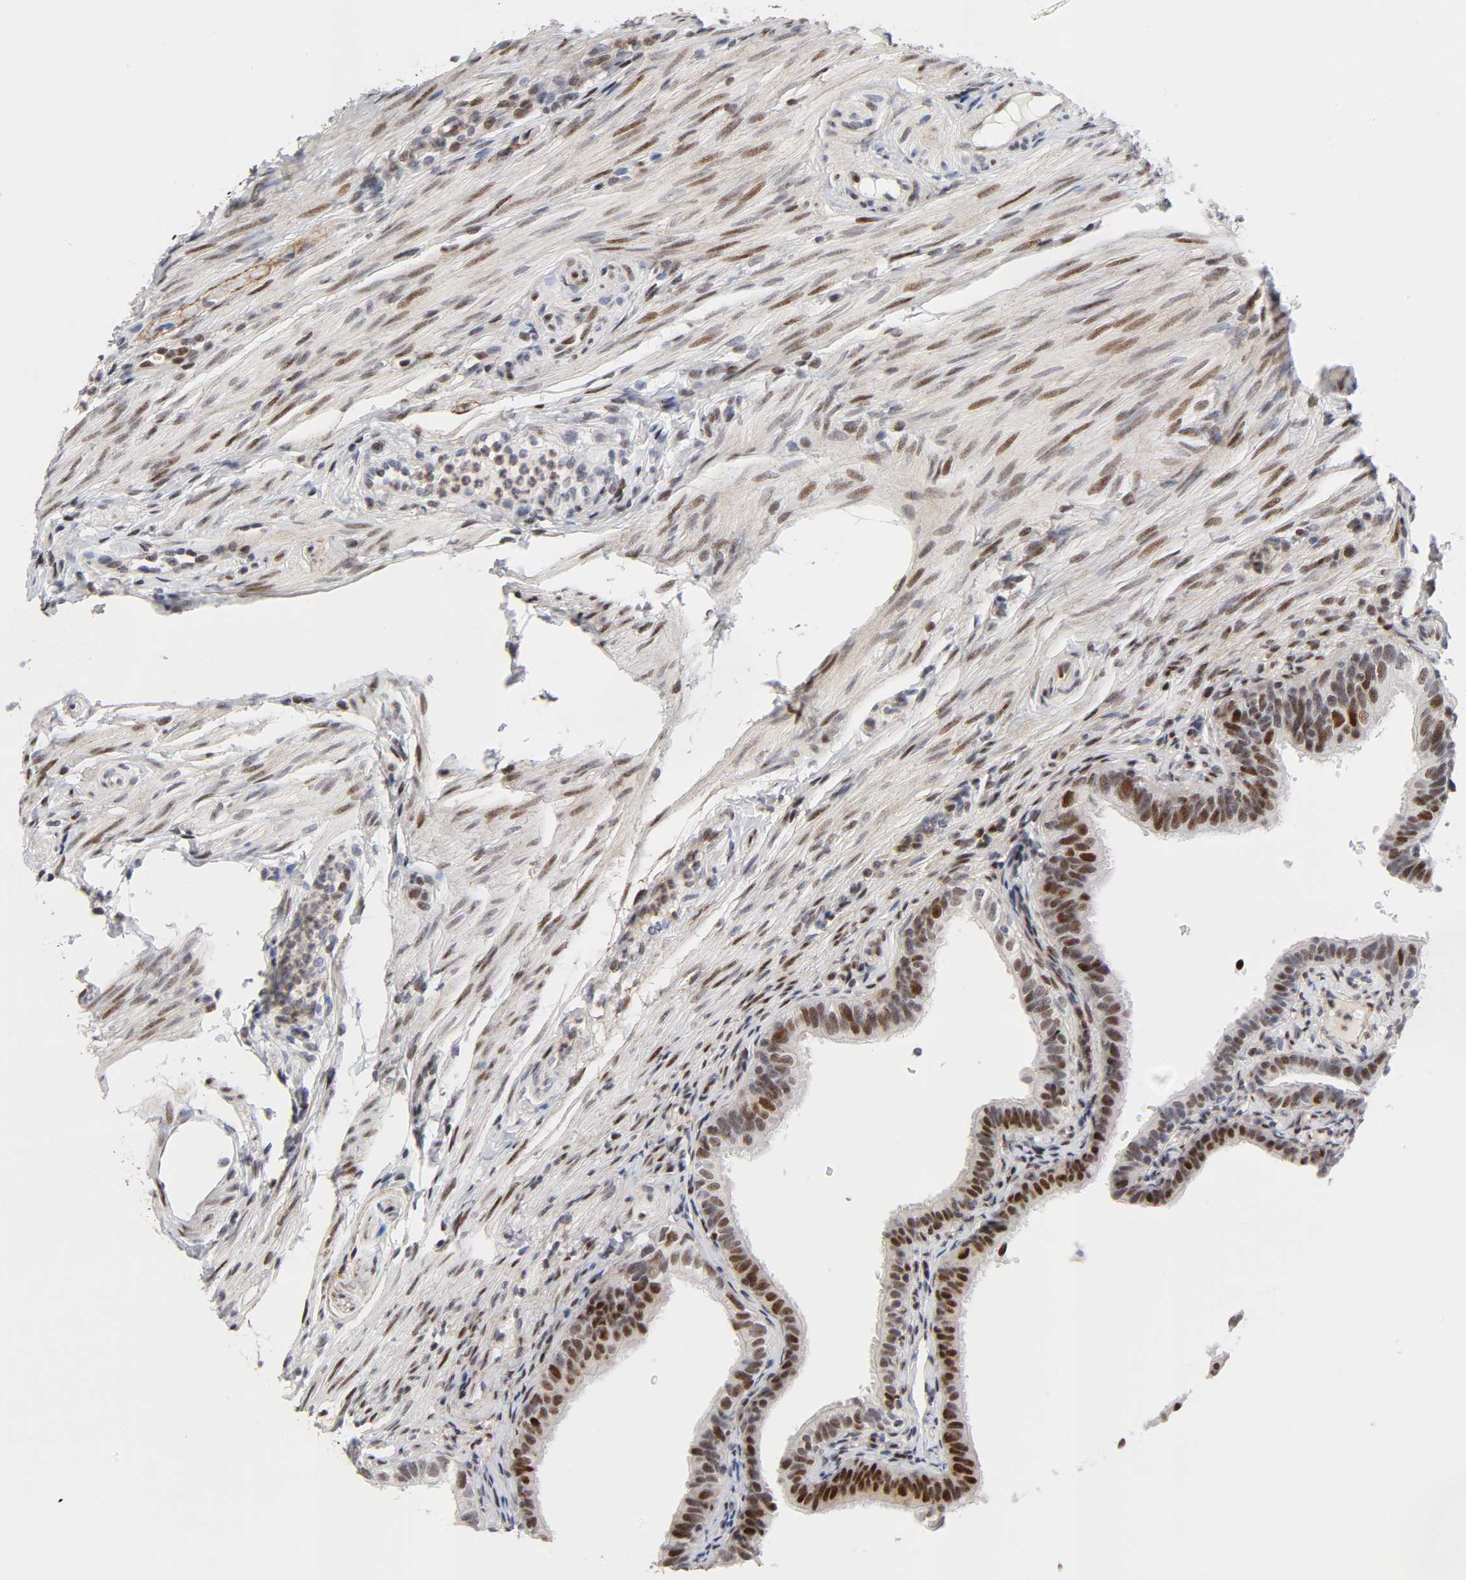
{"staining": {"intensity": "strong", "quantity": ">75%", "location": "nuclear"}, "tissue": "fallopian tube", "cell_type": "Glandular cells", "image_type": "normal", "snomed": [{"axis": "morphology", "description": "Normal tissue, NOS"}, {"axis": "morphology", "description": "Dermoid, NOS"}, {"axis": "topography", "description": "Fallopian tube"}], "caption": "About >75% of glandular cells in unremarkable human fallopian tube demonstrate strong nuclear protein expression as visualized by brown immunohistochemical staining.", "gene": "STK38", "patient": {"sex": "female", "age": 33}}